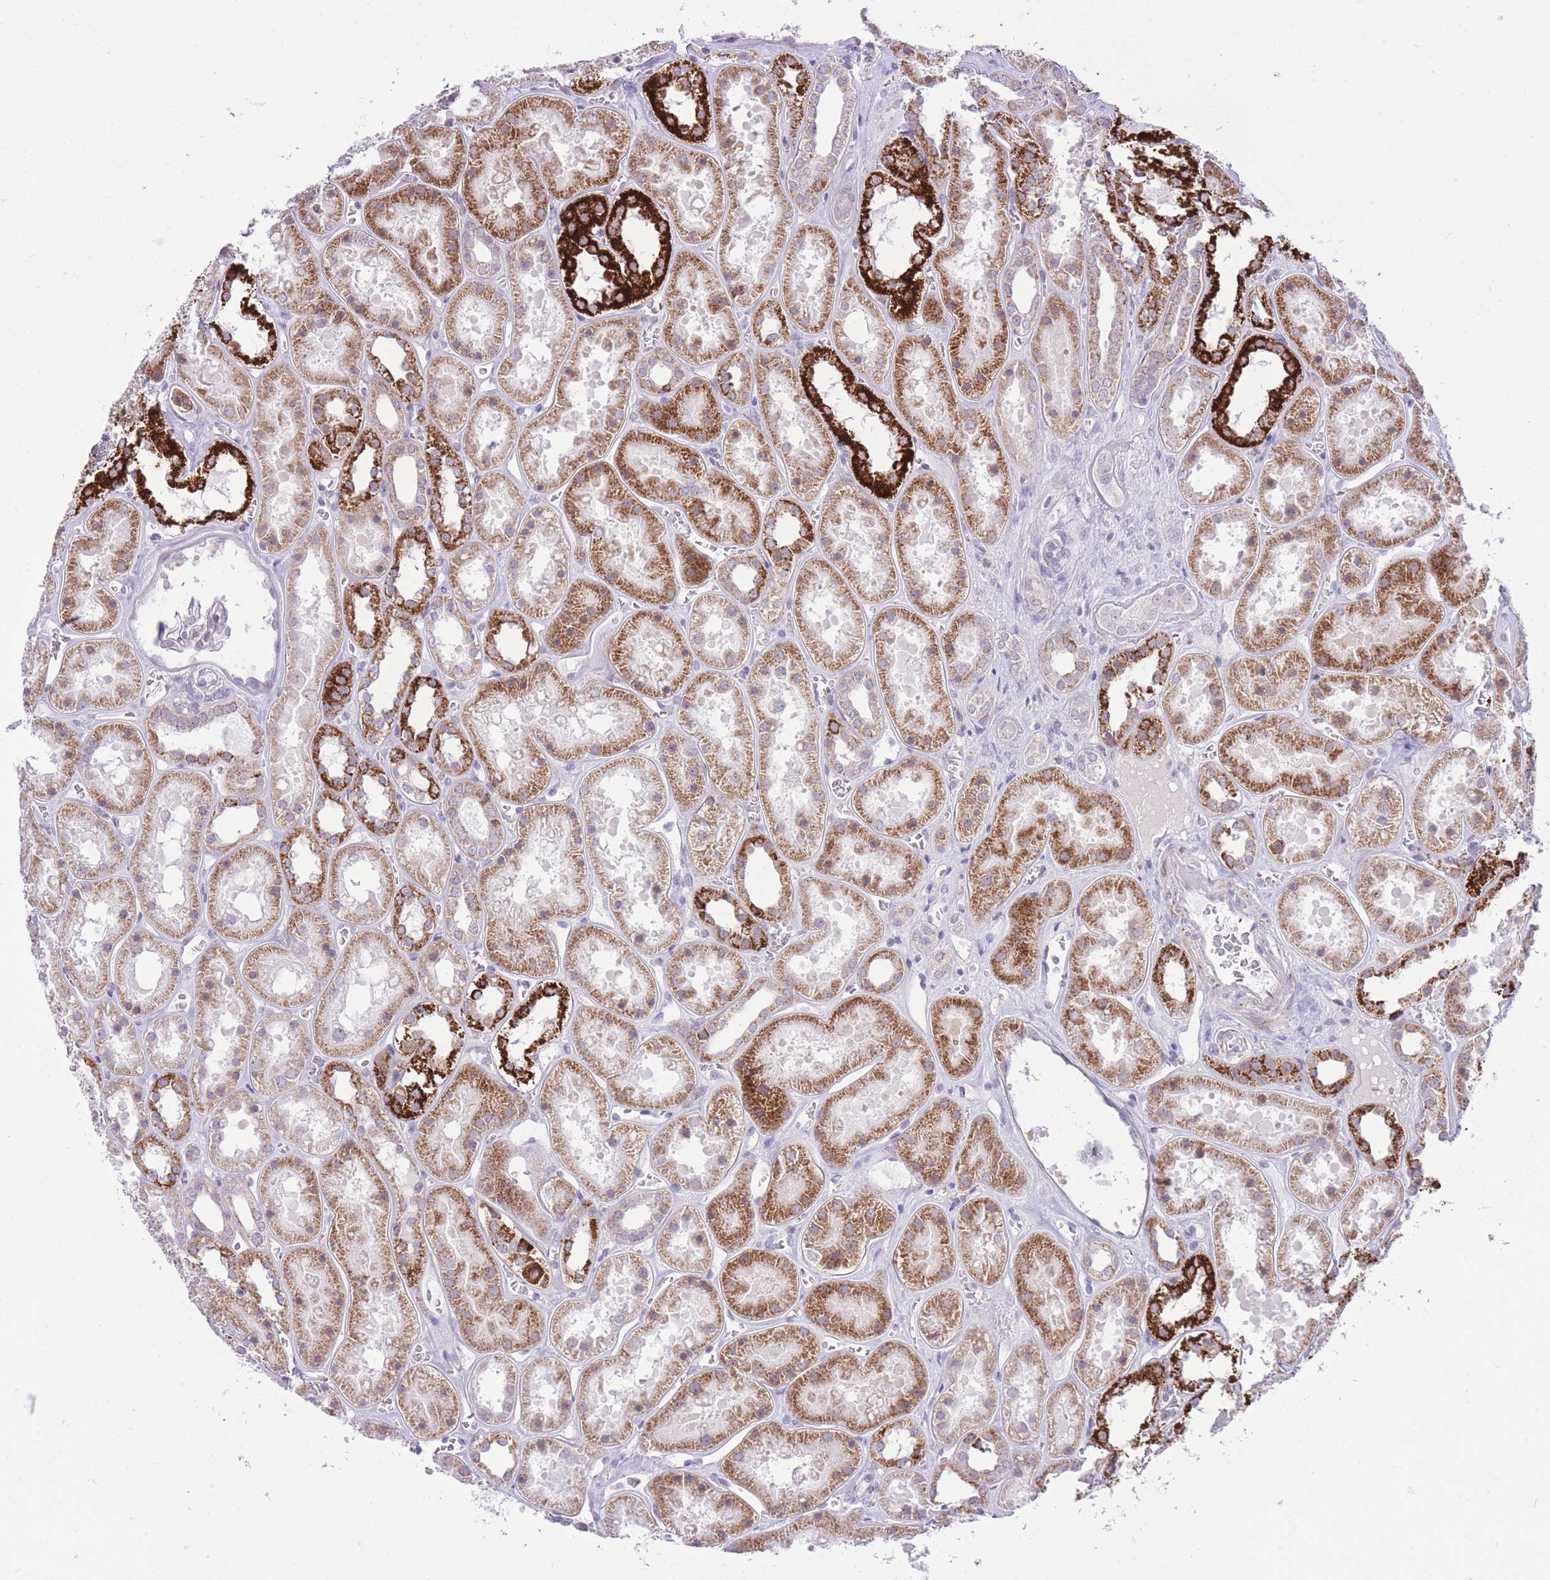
{"staining": {"intensity": "negative", "quantity": "none", "location": "none"}, "tissue": "kidney", "cell_type": "Cells in glomeruli", "image_type": "normal", "snomed": [{"axis": "morphology", "description": "Normal tissue, NOS"}, {"axis": "topography", "description": "Kidney"}], "caption": "The immunohistochemistry (IHC) image has no significant staining in cells in glomeruli of kidney. The staining was performed using DAB to visualize the protein expression in brown, while the nuclei were stained in blue with hematoxylin (Magnification: 20x).", "gene": "DENND2D", "patient": {"sex": "female", "age": 41}}